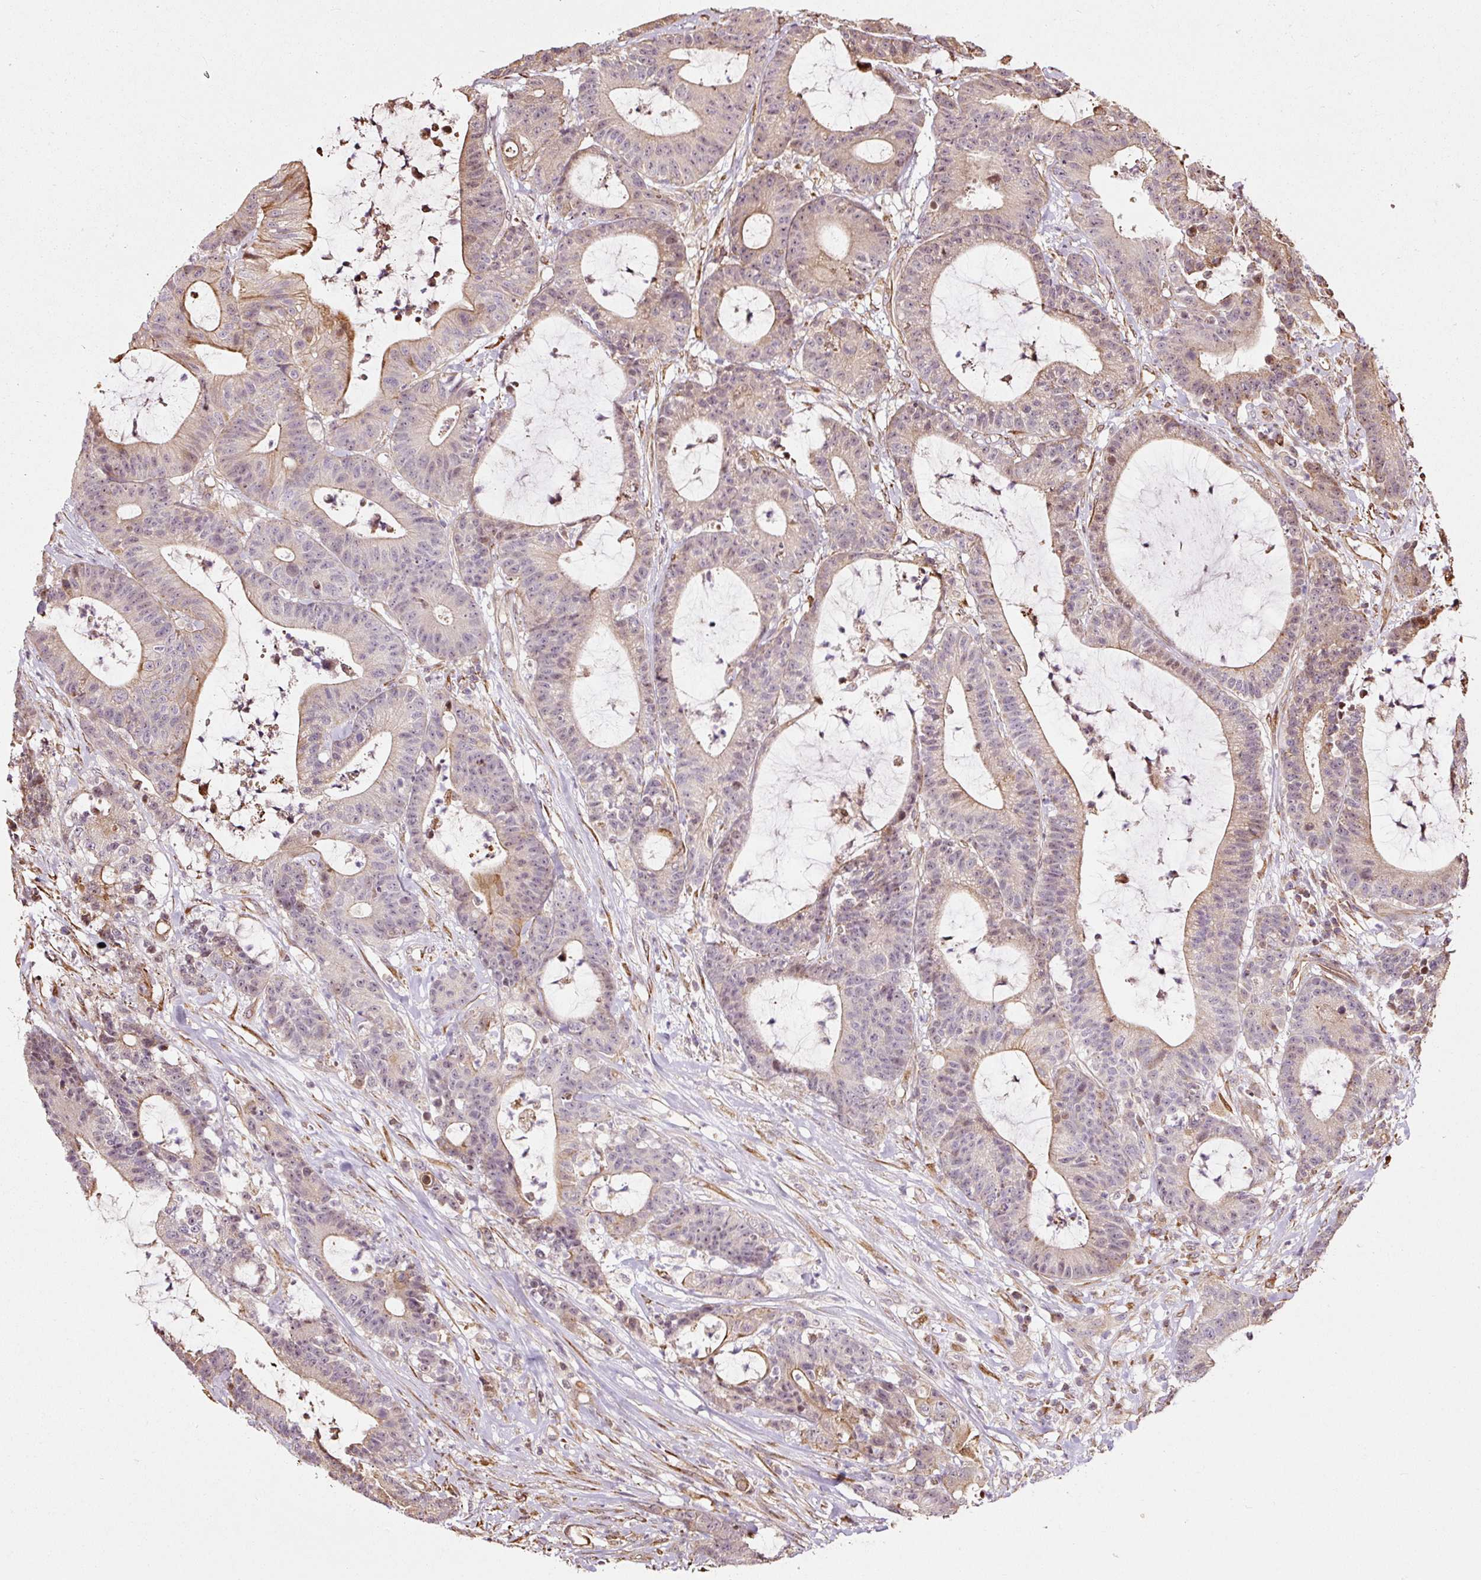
{"staining": {"intensity": "moderate", "quantity": "<25%", "location": "cytoplasmic/membranous"}, "tissue": "colorectal cancer", "cell_type": "Tumor cells", "image_type": "cancer", "snomed": [{"axis": "morphology", "description": "Adenocarcinoma, NOS"}, {"axis": "topography", "description": "Colon"}], "caption": "An immunohistochemistry (IHC) photomicrograph of tumor tissue is shown. Protein staining in brown highlights moderate cytoplasmic/membranous positivity in colorectal cancer (adenocarcinoma) within tumor cells.", "gene": "ETF1", "patient": {"sex": "female", "age": 84}}